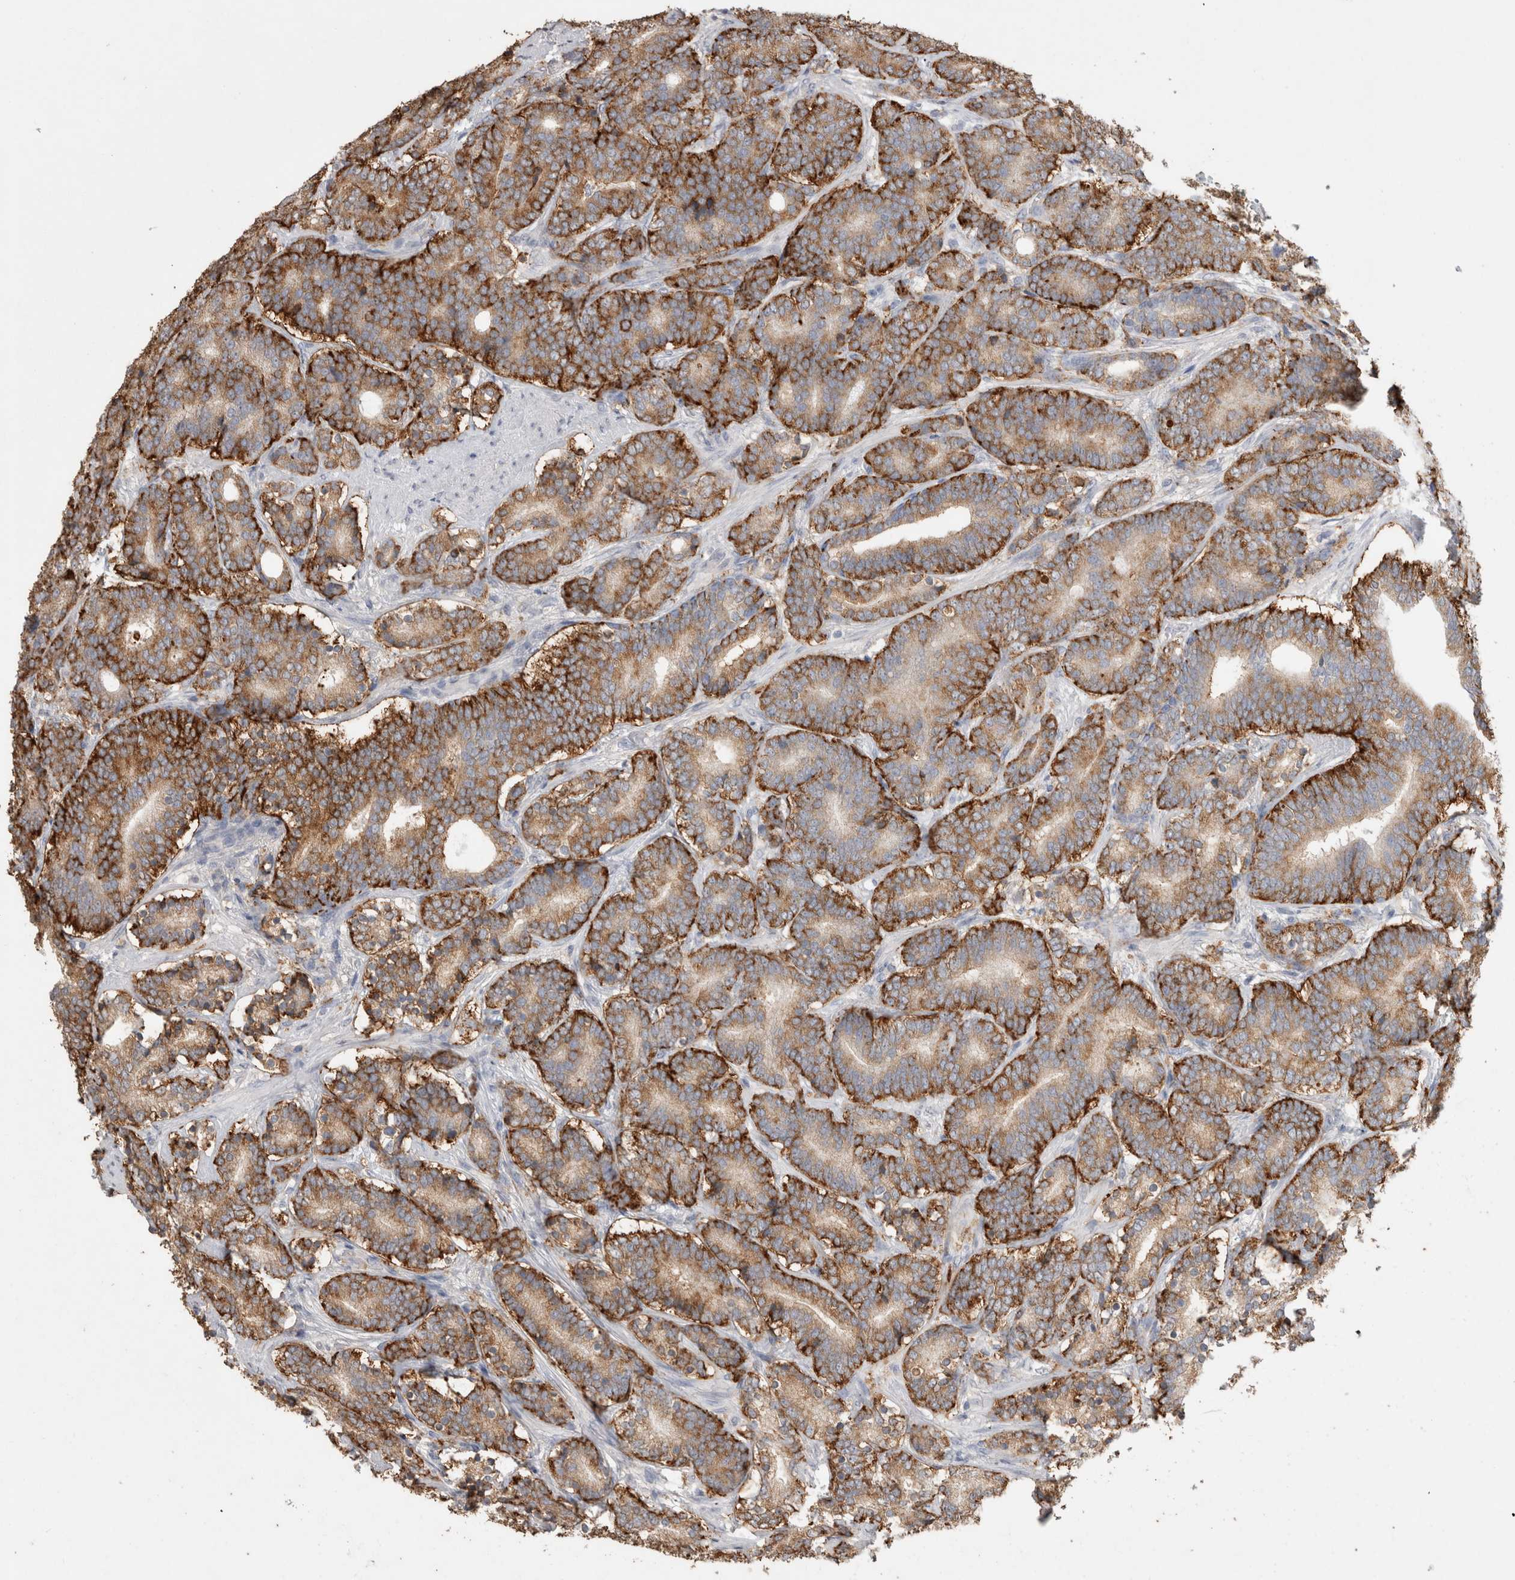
{"staining": {"intensity": "strong", "quantity": ">75%", "location": "cytoplasmic/membranous"}, "tissue": "prostate cancer", "cell_type": "Tumor cells", "image_type": "cancer", "snomed": [{"axis": "morphology", "description": "Adenocarcinoma, High grade"}, {"axis": "topography", "description": "Prostate"}], "caption": "Strong cytoplasmic/membranous staining is present in approximately >75% of tumor cells in prostate high-grade adenocarcinoma.", "gene": "NAALADL2", "patient": {"sex": "male", "age": 55}}